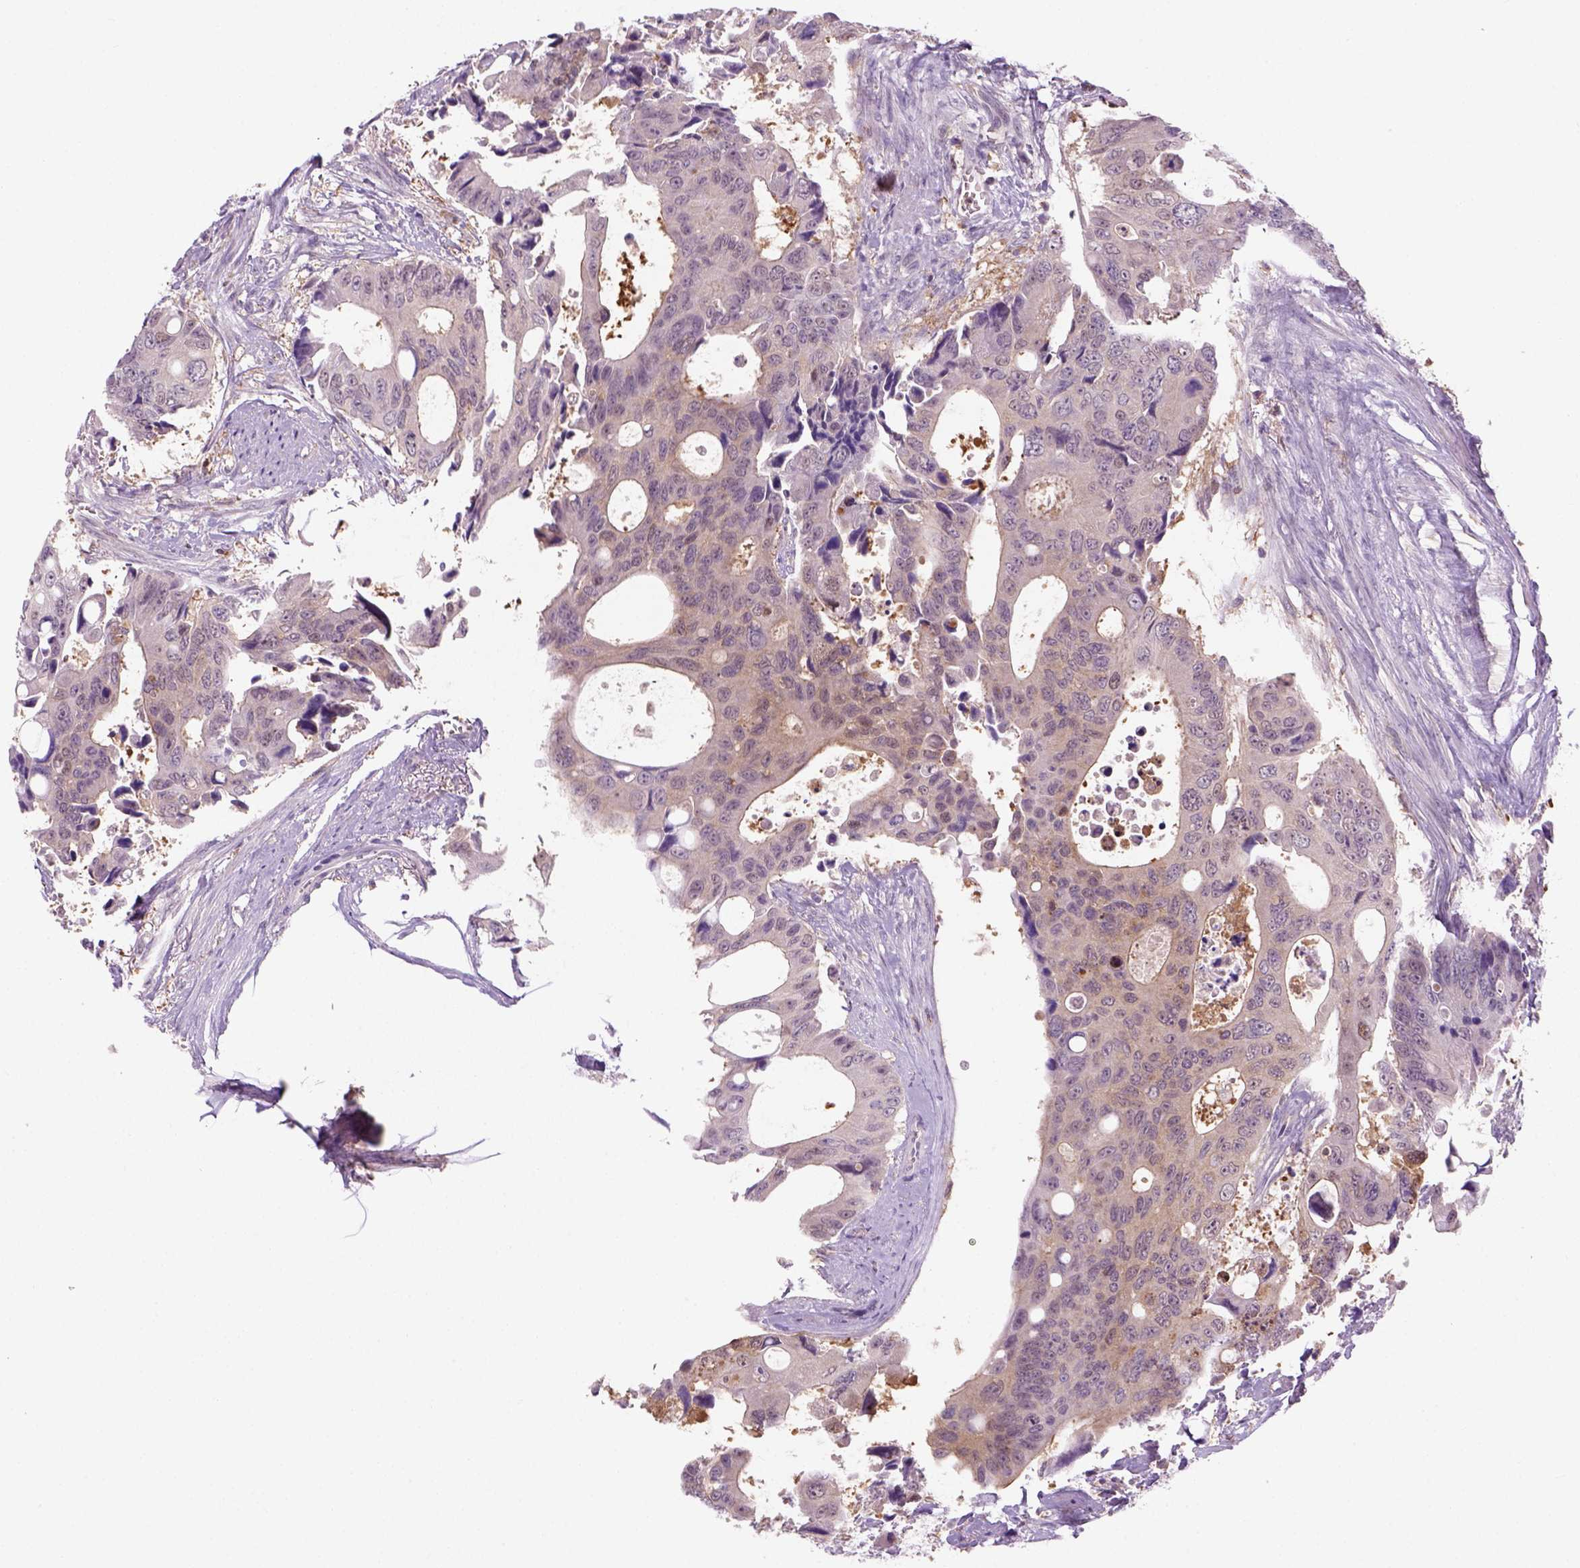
{"staining": {"intensity": "weak", "quantity": "<25%", "location": "cytoplasmic/membranous"}, "tissue": "colorectal cancer", "cell_type": "Tumor cells", "image_type": "cancer", "snomed": [{"axis": "morphology", "description": "Adenocarcinoma, NOS"}, {"axis": "topography", "description": "Rectum"}], "caption": "This image is of adenocarcinoma (colorectal) stained with immunohistochemistry to label a protein in brown with the nuclei are counter-stained blue. There is no expression in tumor cells.", "gene": "GOT1", "patient": {"sex": "male", "age": 76}}